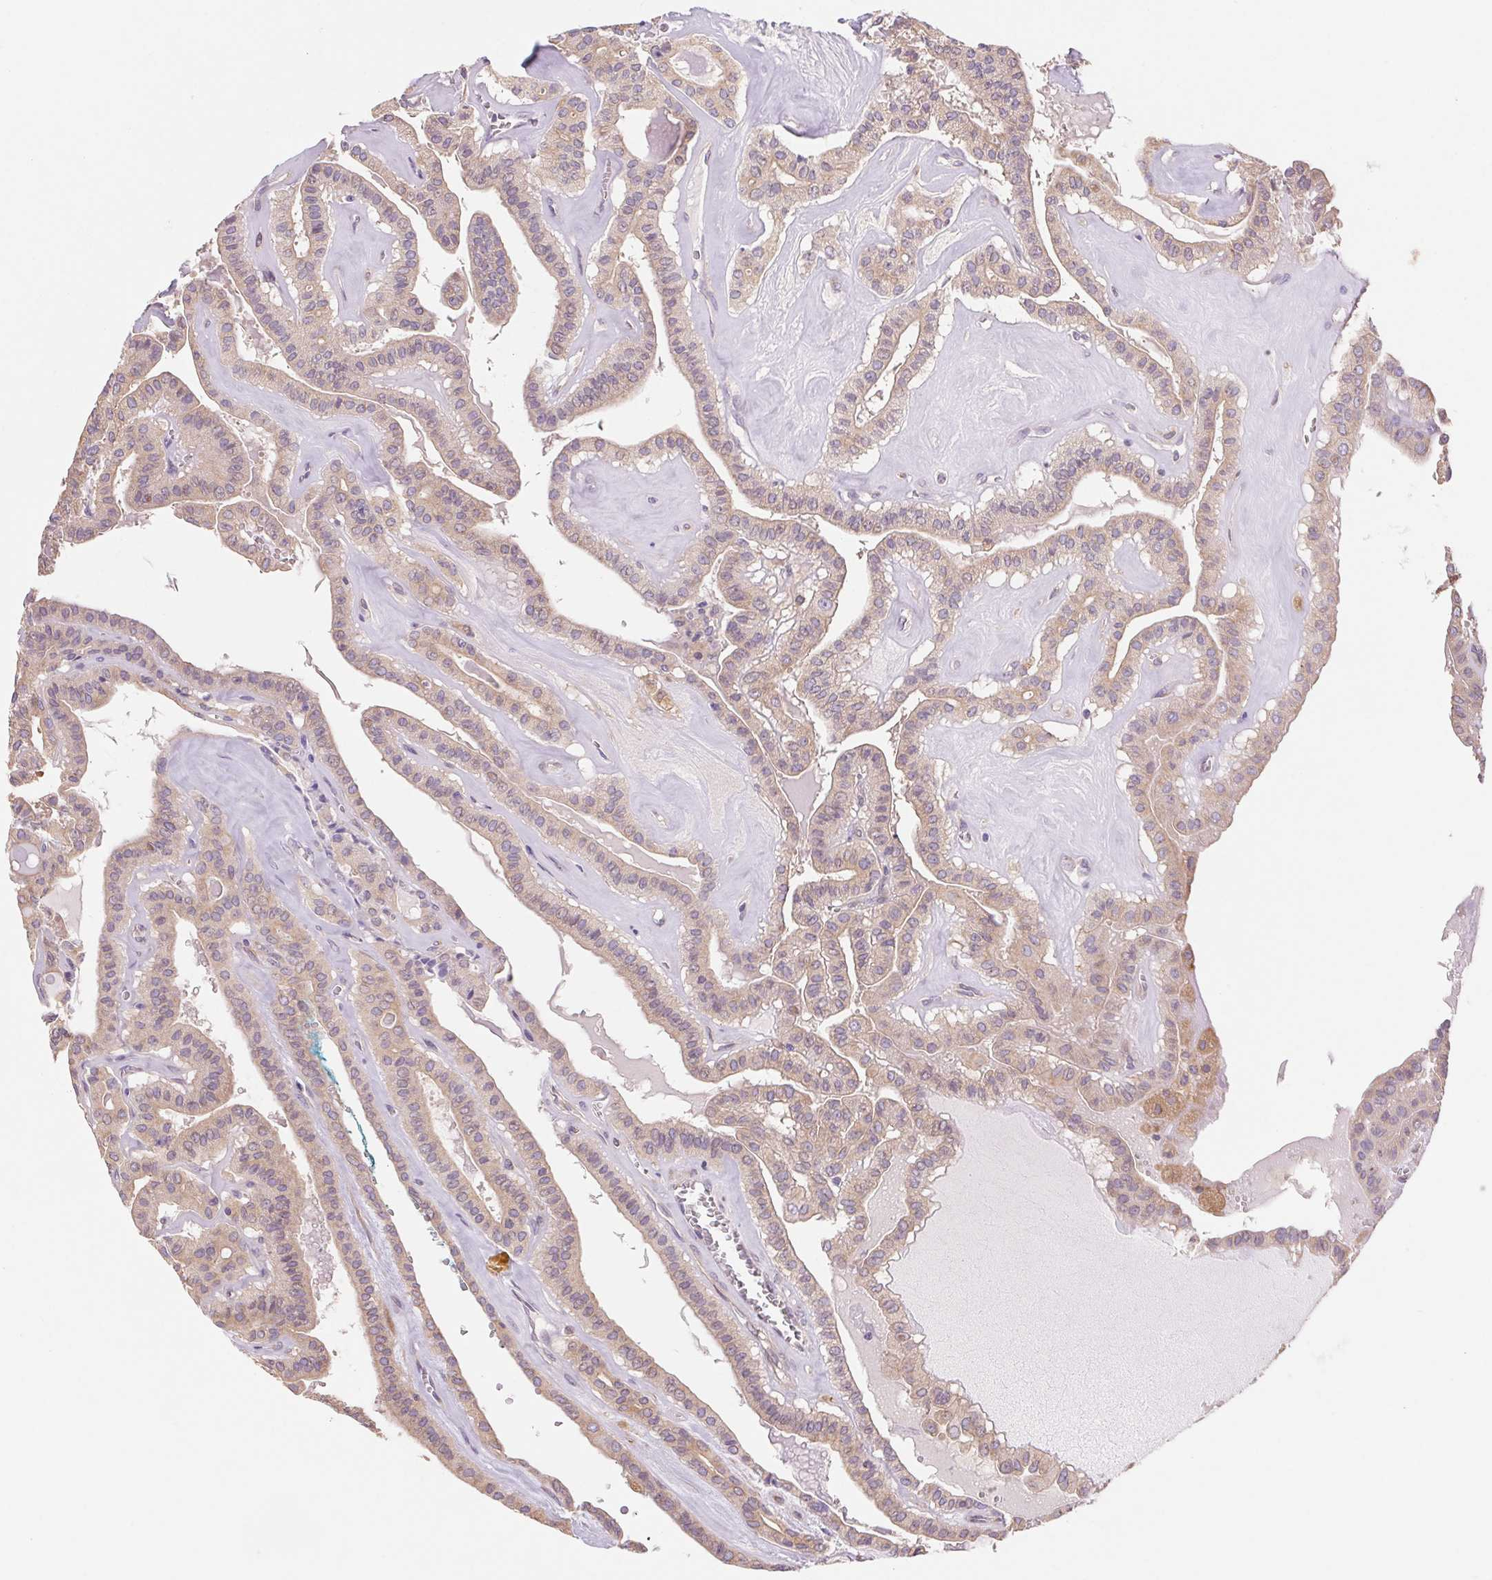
{"staining": {"intensity": "weak", "quantity": "25%-75%", "location": "cytoplasmic/membranous"}, "tissue": "thyroid cancer", "cell_type": "Tumor cells", "image_type": "cancer", "snomed": [{"axis": "morphology", "description": "Papillary adenocarcinoma, NOS"}, {"axis": "topography", "description": "Thyroid gland"}], "caption": "Papillary adenocarcinoma (thyroid) tissue reveals weak cytoplasmic/membranous positivity in about 25%-75% of tumor cells, visualized by immunohistochemistry.", "gene": "RAB1A", "patient": {"sex": "male", "age": 52}}